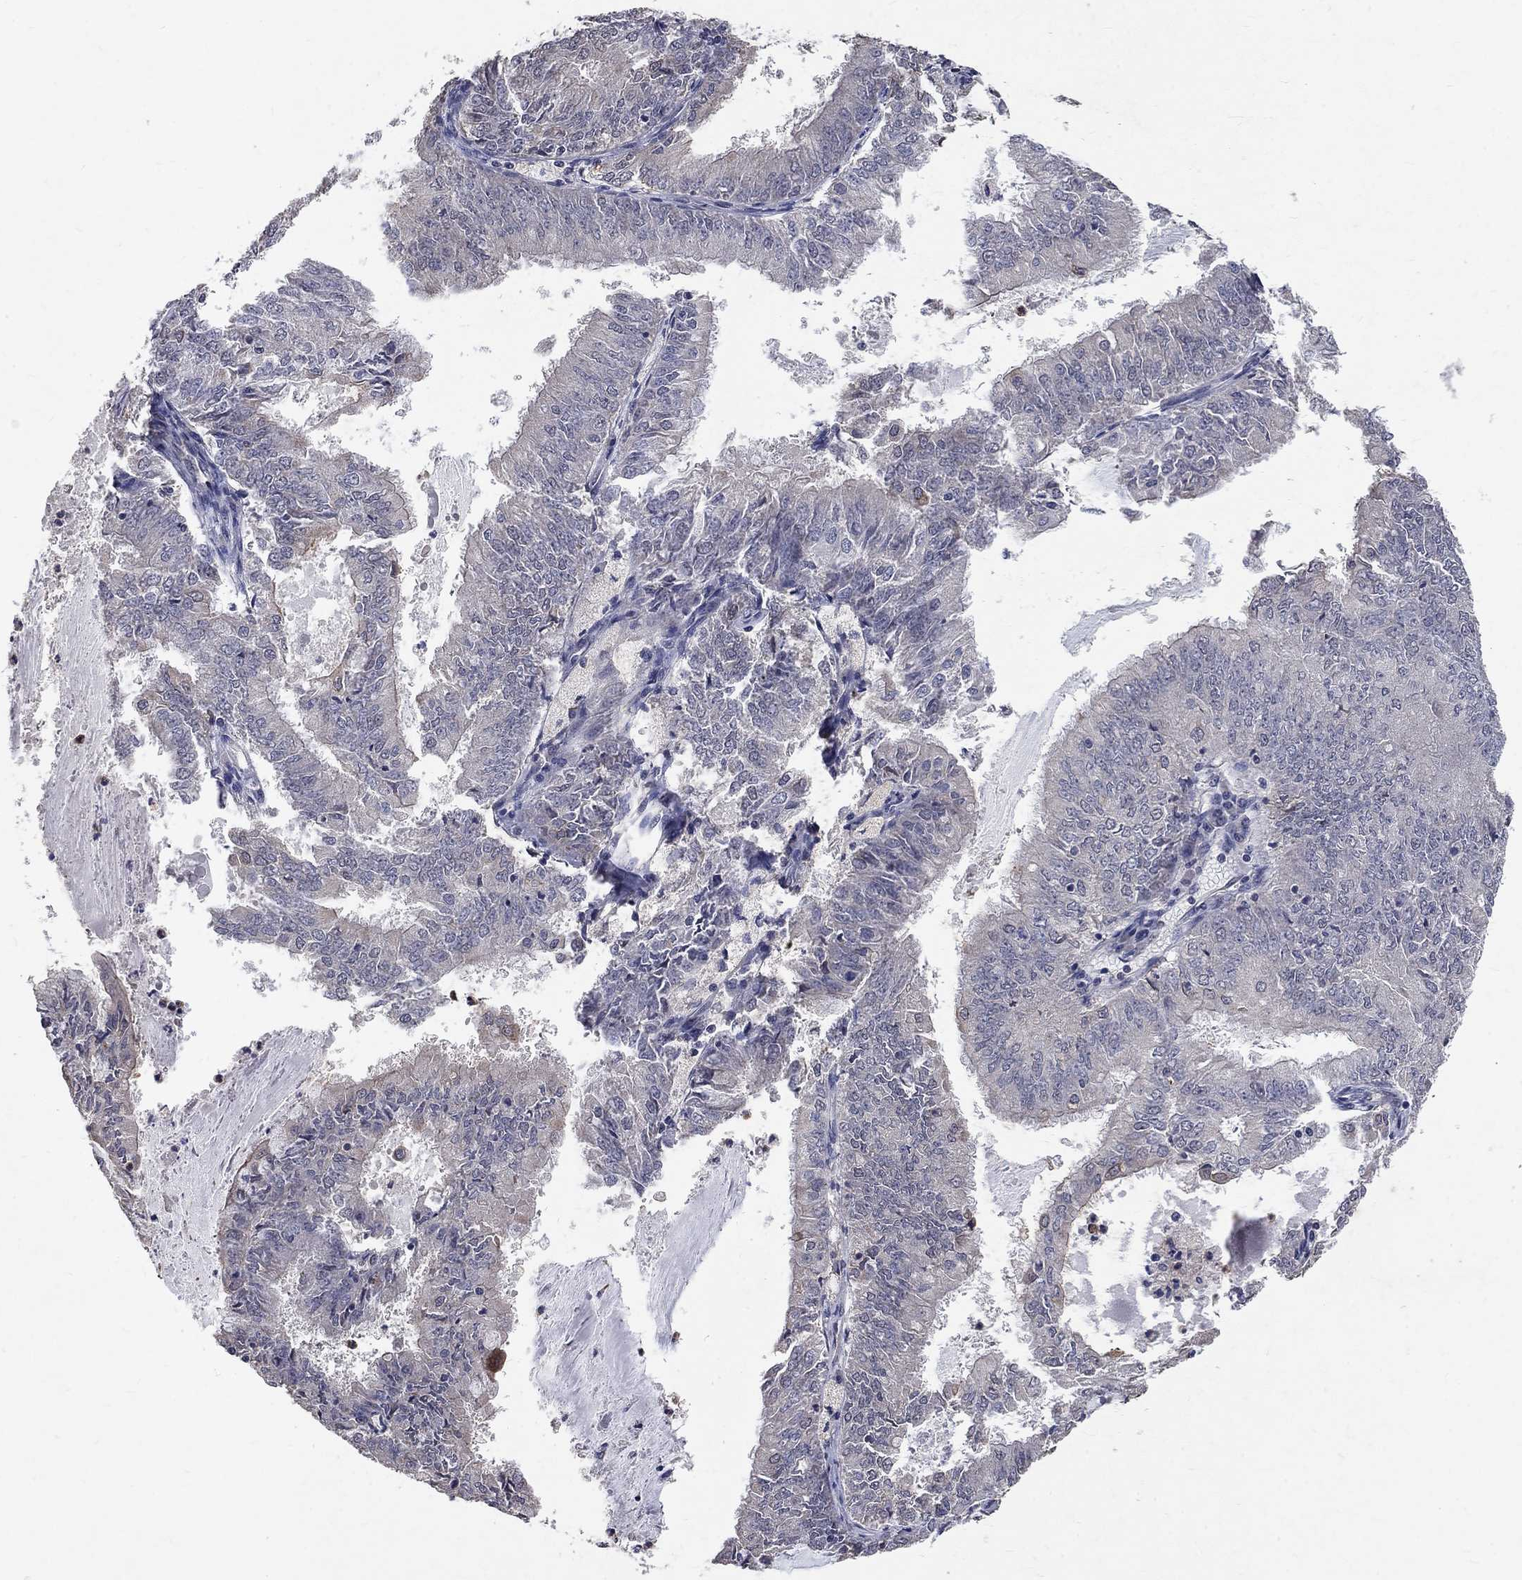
{"staining": {"intensity": "negative", "quantity": "none", "location": "none"}, "tissue": "endometrial cancer", "cell_type": "Tumor cells", "image_type": "cancer", "snomed": [{"axis": "morphology", "description": "Adenocarcinoma, NOS"}, {"axis": "topography", "description": "Endometrium"}], "caption": "Human endometrial cancer (adenocarcinoma) stained for a protein using IHC shows no staining in tumor cells.", "gene": "CHST5", "patient": {"sex": "female", "age": 57}}